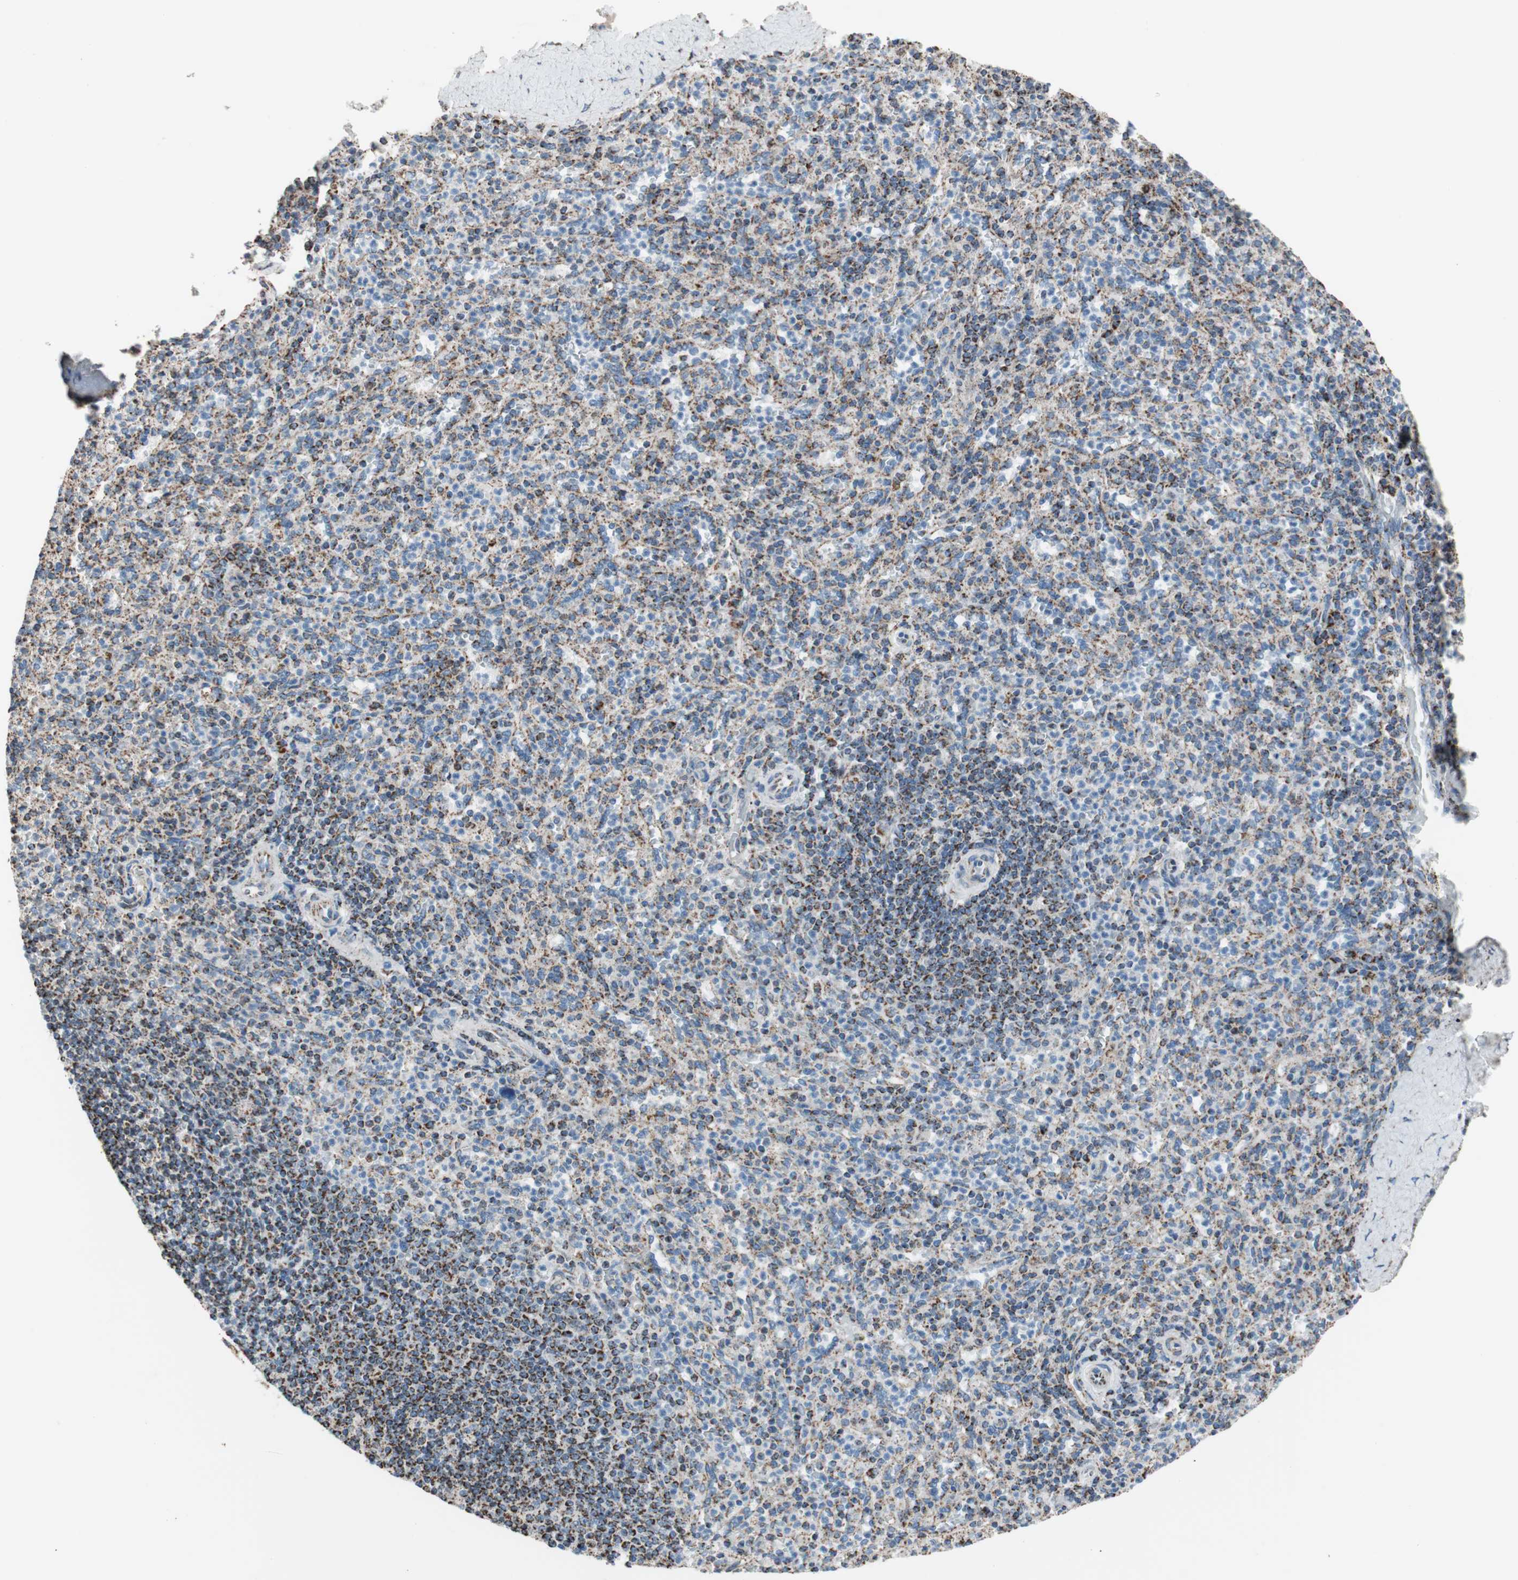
{"staining": {"intensity": "strong", "quantity": "<25%", "location": "cytoplasmic/membranous"}, "tissue": "spleen", "cell_type": "Cells in red pulp", "image_type": "normal", "snomed": [{"axis": "morphology", "description": "Normal tissue, NOS"}, {"axis": "topography", "description": "Spleen"}], "caption": "Normal spleen reveals strong cytoplasmic/membranous staining in approximately <25% of cells in red pulp.", "gene": "PCSK4", "patient": {"sex": "male", "age": 36}}